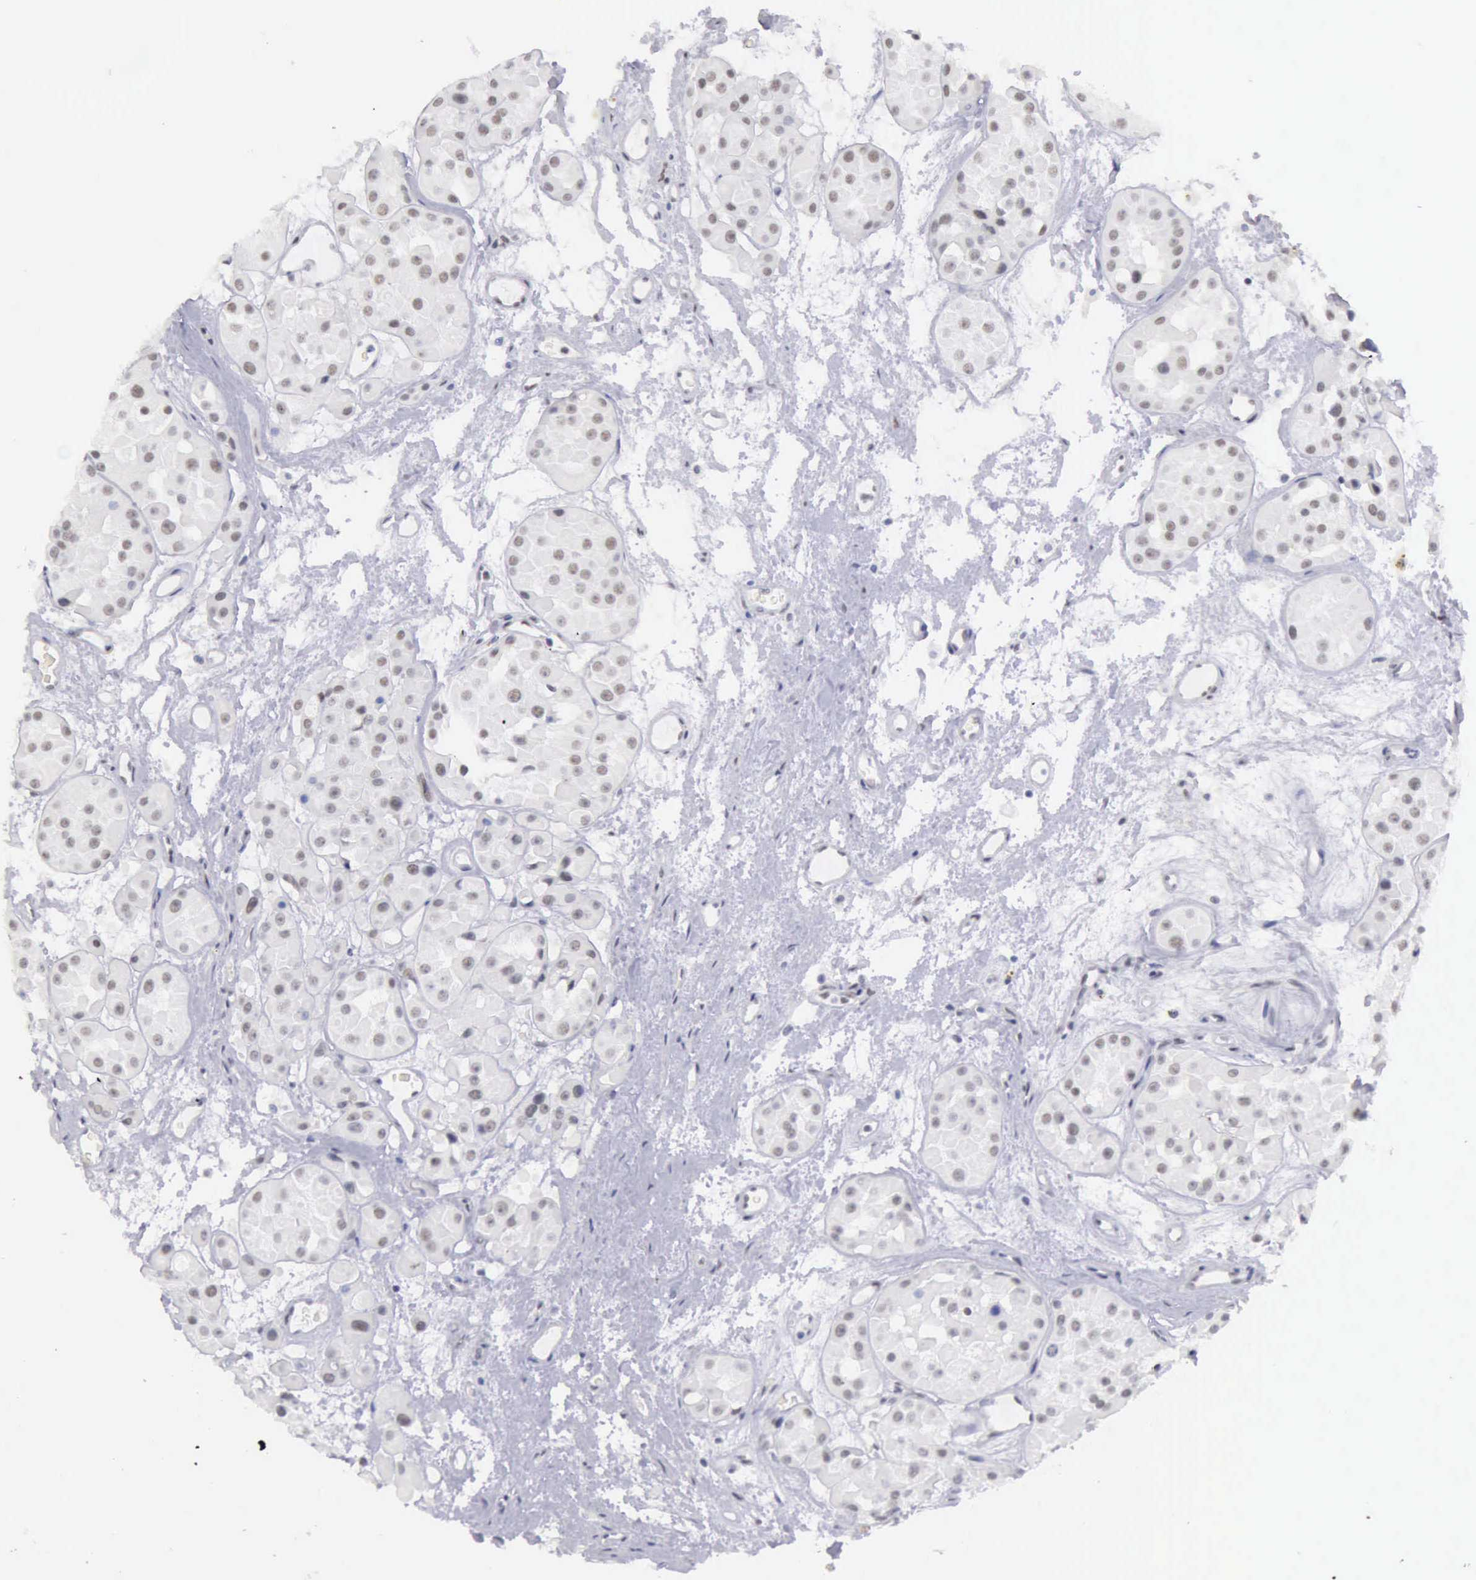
{"staining": {"intensity": "weak", "quantity": "25%-75%", "location": "nuclear"}, "tissue": "renal cancer", "cell_type": "Tumor cells", "image_type": "cancer", "snomed": [{"axis": "morphology", "description": "Adenocarcinoma, uncertain malignant potential"}, {"axis": "topography", "description": "Kidney"}], "caption": "An IHC image of neoplastic tissue is shown. Protein staining in brown shows weak nuclear positivity in renal cancer (adenocarcinoma,  uncertain malignant potential) within tumor cells.", "gene": "EP300", "patient": {"sex": "male", "age": 63}}